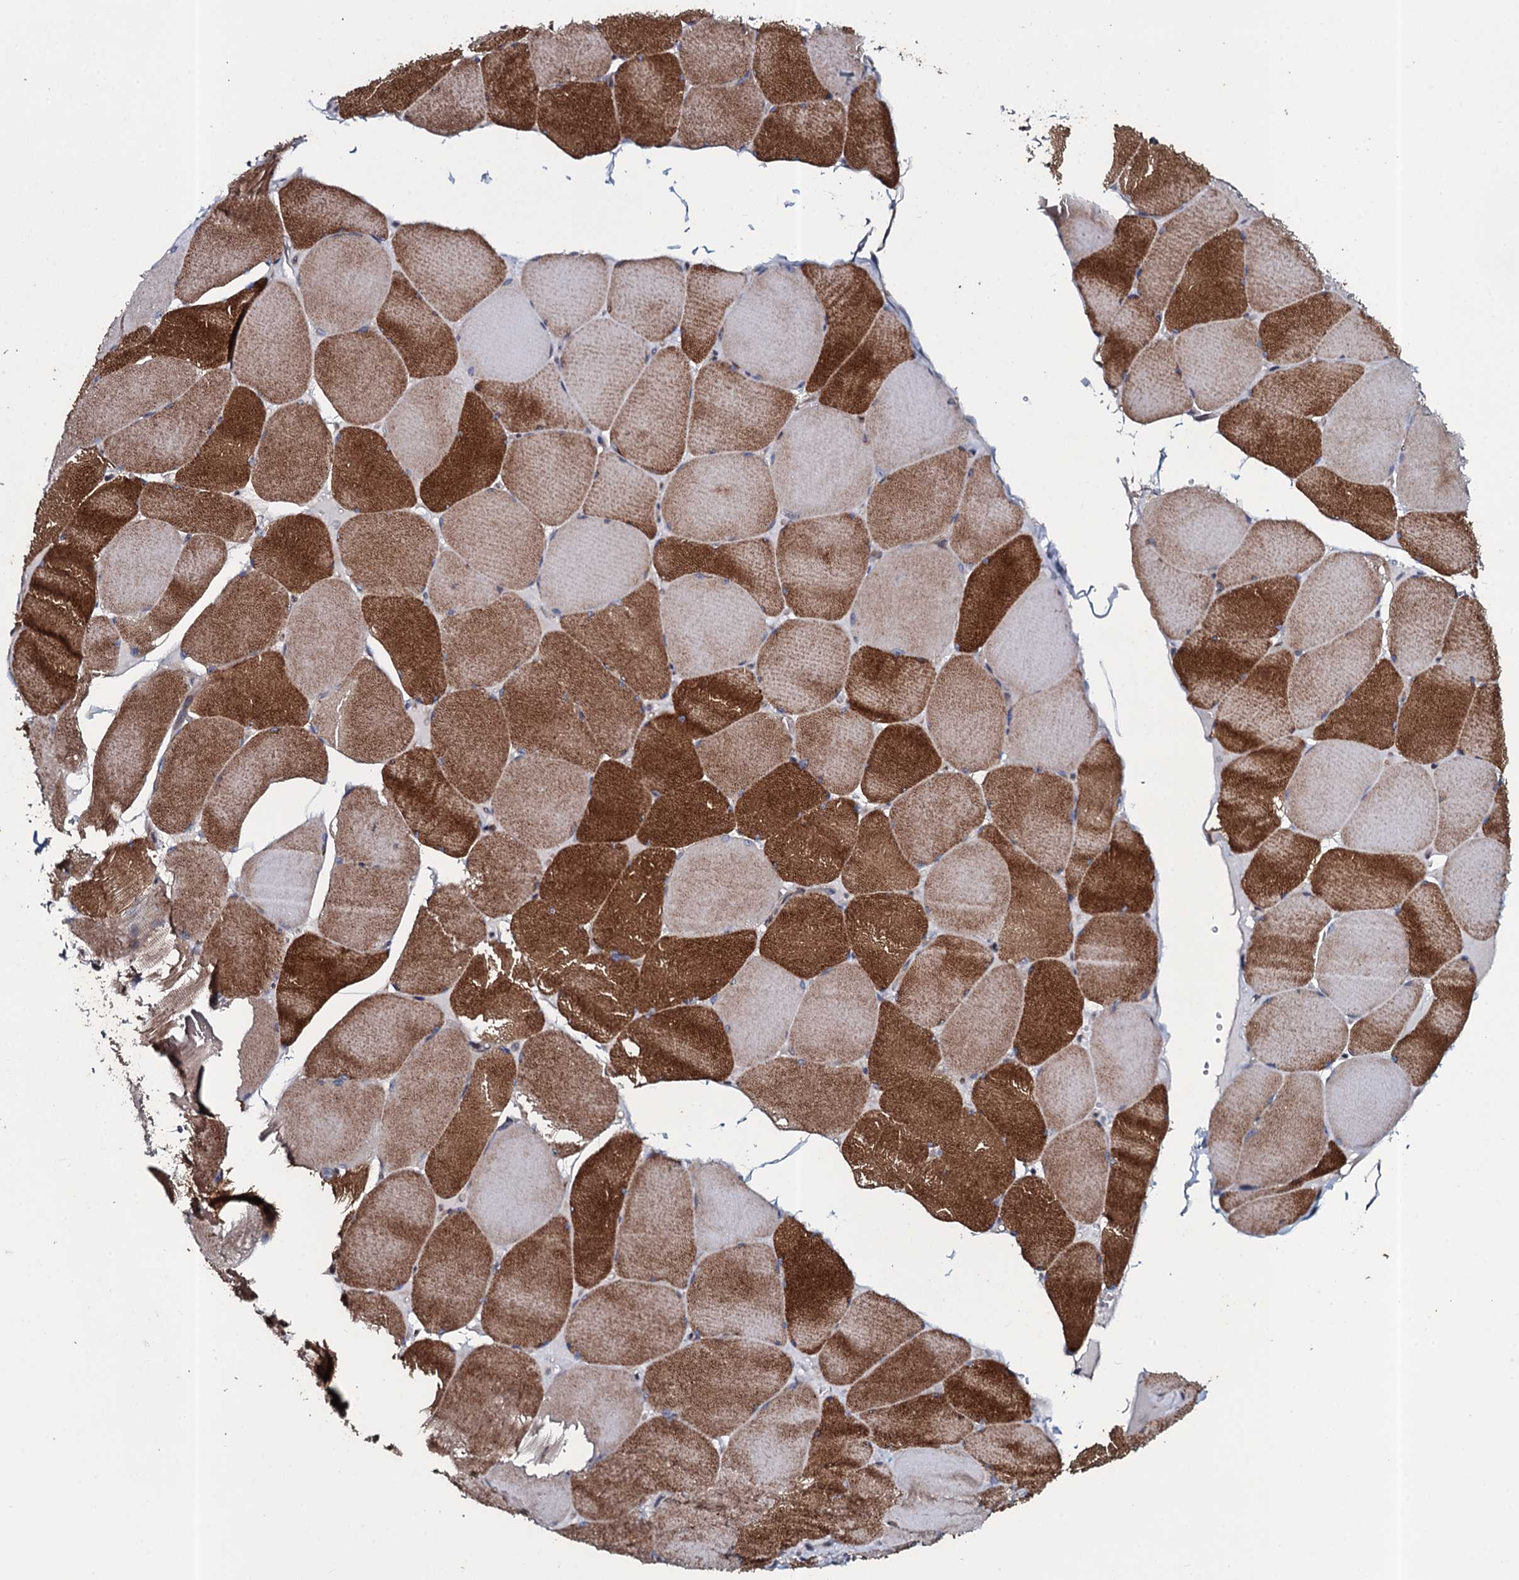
{"staining": {"intensity": "strong", "quantity": ">75%", "location": "cytoplasmic/membranous"}, "tissue": "skeletal muscle", "cell_type": "Myocytes", "image_type": "normal", "snomed": [{"axis": "morphology", "description": "Normal tissue, NOS"}, {"axis": "topography", "description": "Skeletal muscle"}, {"axis": "topography", "description": "Head-Neck"}], "caption": "This histopathology image reveals normal skeletal muscle stained with IHC to label a protein in brown. The cytoplasmic/membranous of myocytes show strong positivity for the protein. Nuclei are counter-stained blue.", "gene": "TMEM151A", "patient": {"sex": "male", "age": 66}}